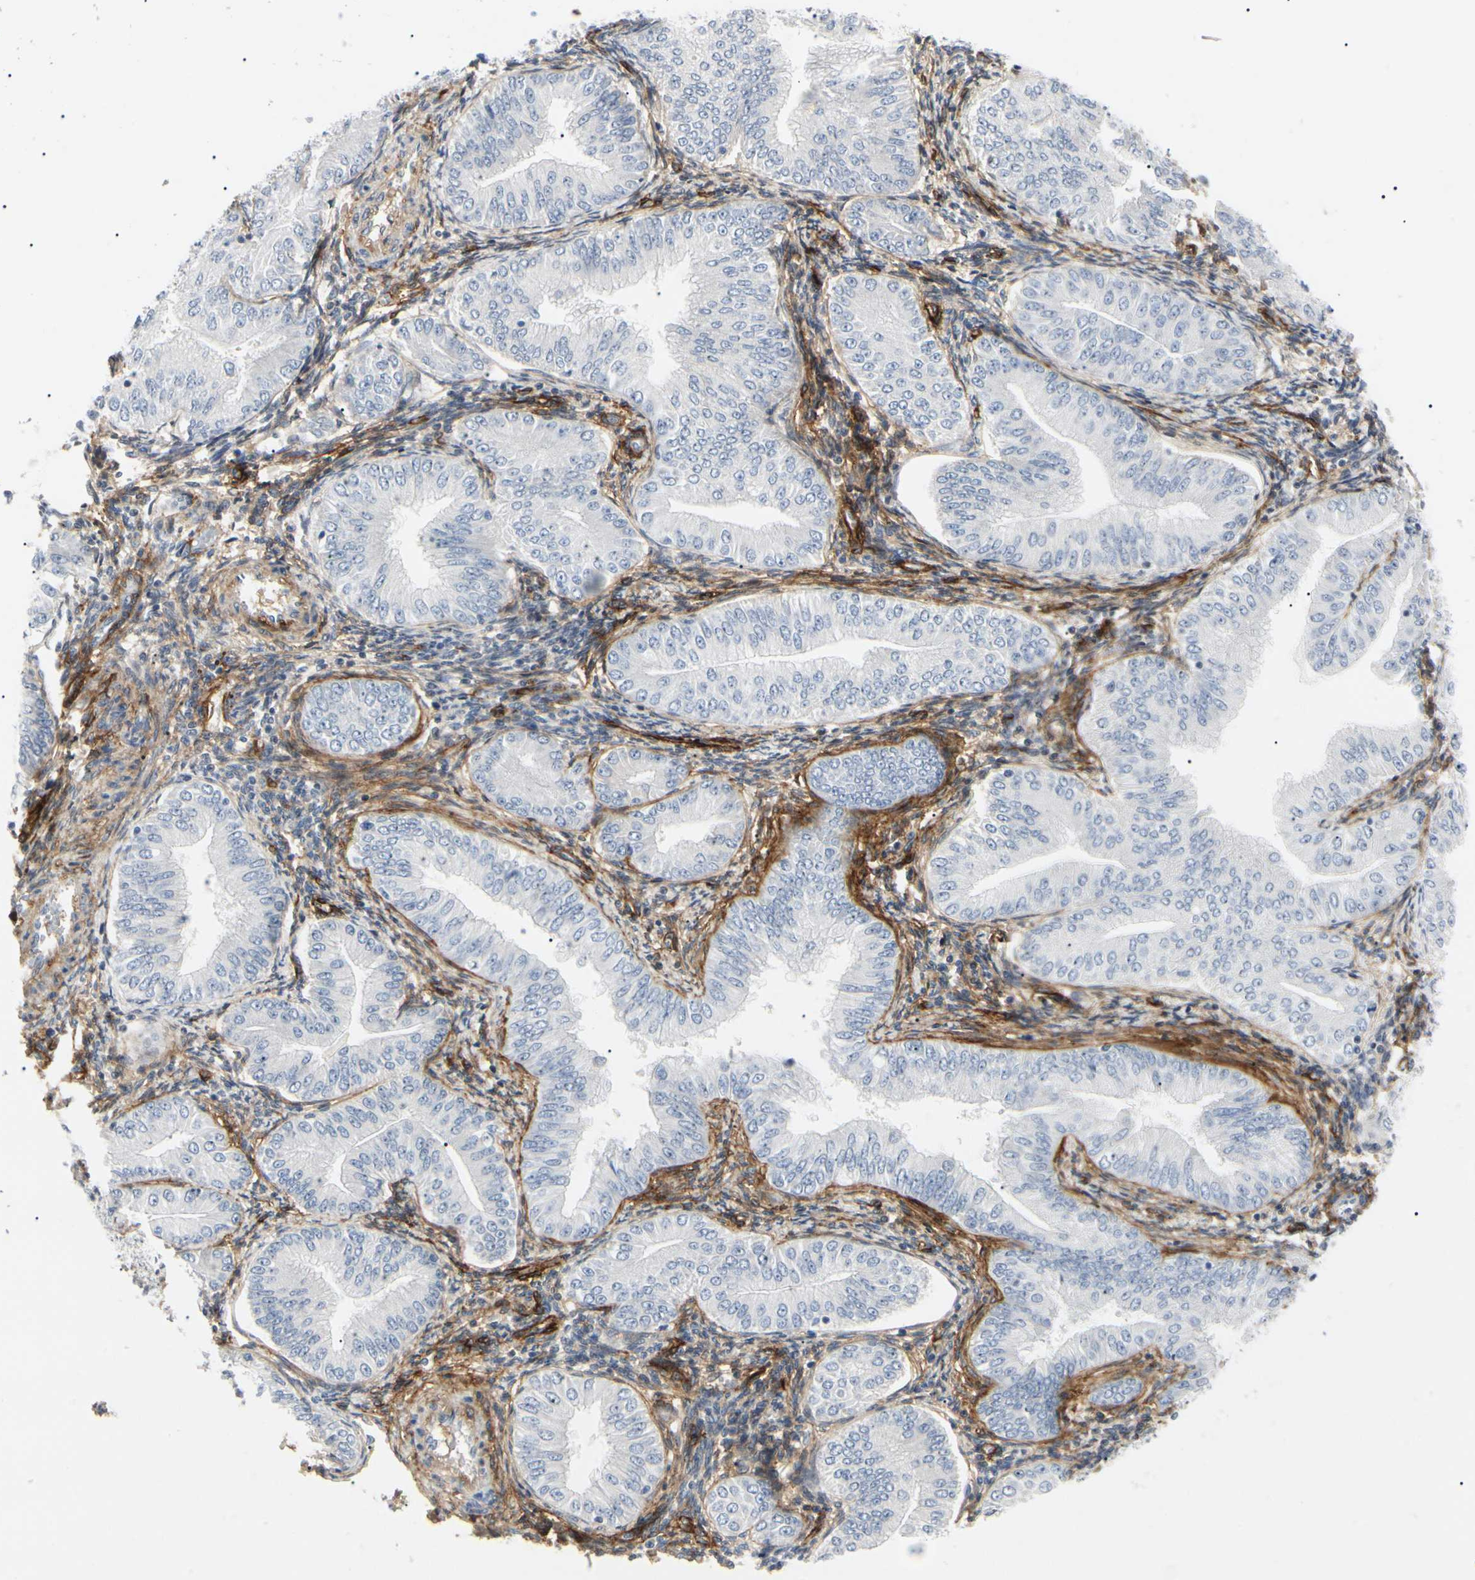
{"staining": {"intensity": "negative", "quantity": "none", "location": "none"}, "tissue": "endometrial cancer", "cell_type": "Tumor cells", "image_type": "cancer", "snomed": [{"axis": "morphology", "description": "Normal tissue, NOS"}, {"axis": "morphology", "description": "Adenocarcinoma, NOS"}, {"axis": "topography", "description": "Endometrium"}], "caption": "This photomicrograph is of endometrial cancer (adenocarcinoma) stained with immunohistochemistry (IHC) to label a protein in brown with the nuclei are counter-stained blue. There is no staining in tumor cells.", "gene": "GGT5", "patient": {"sex": "female", "age": 53}}